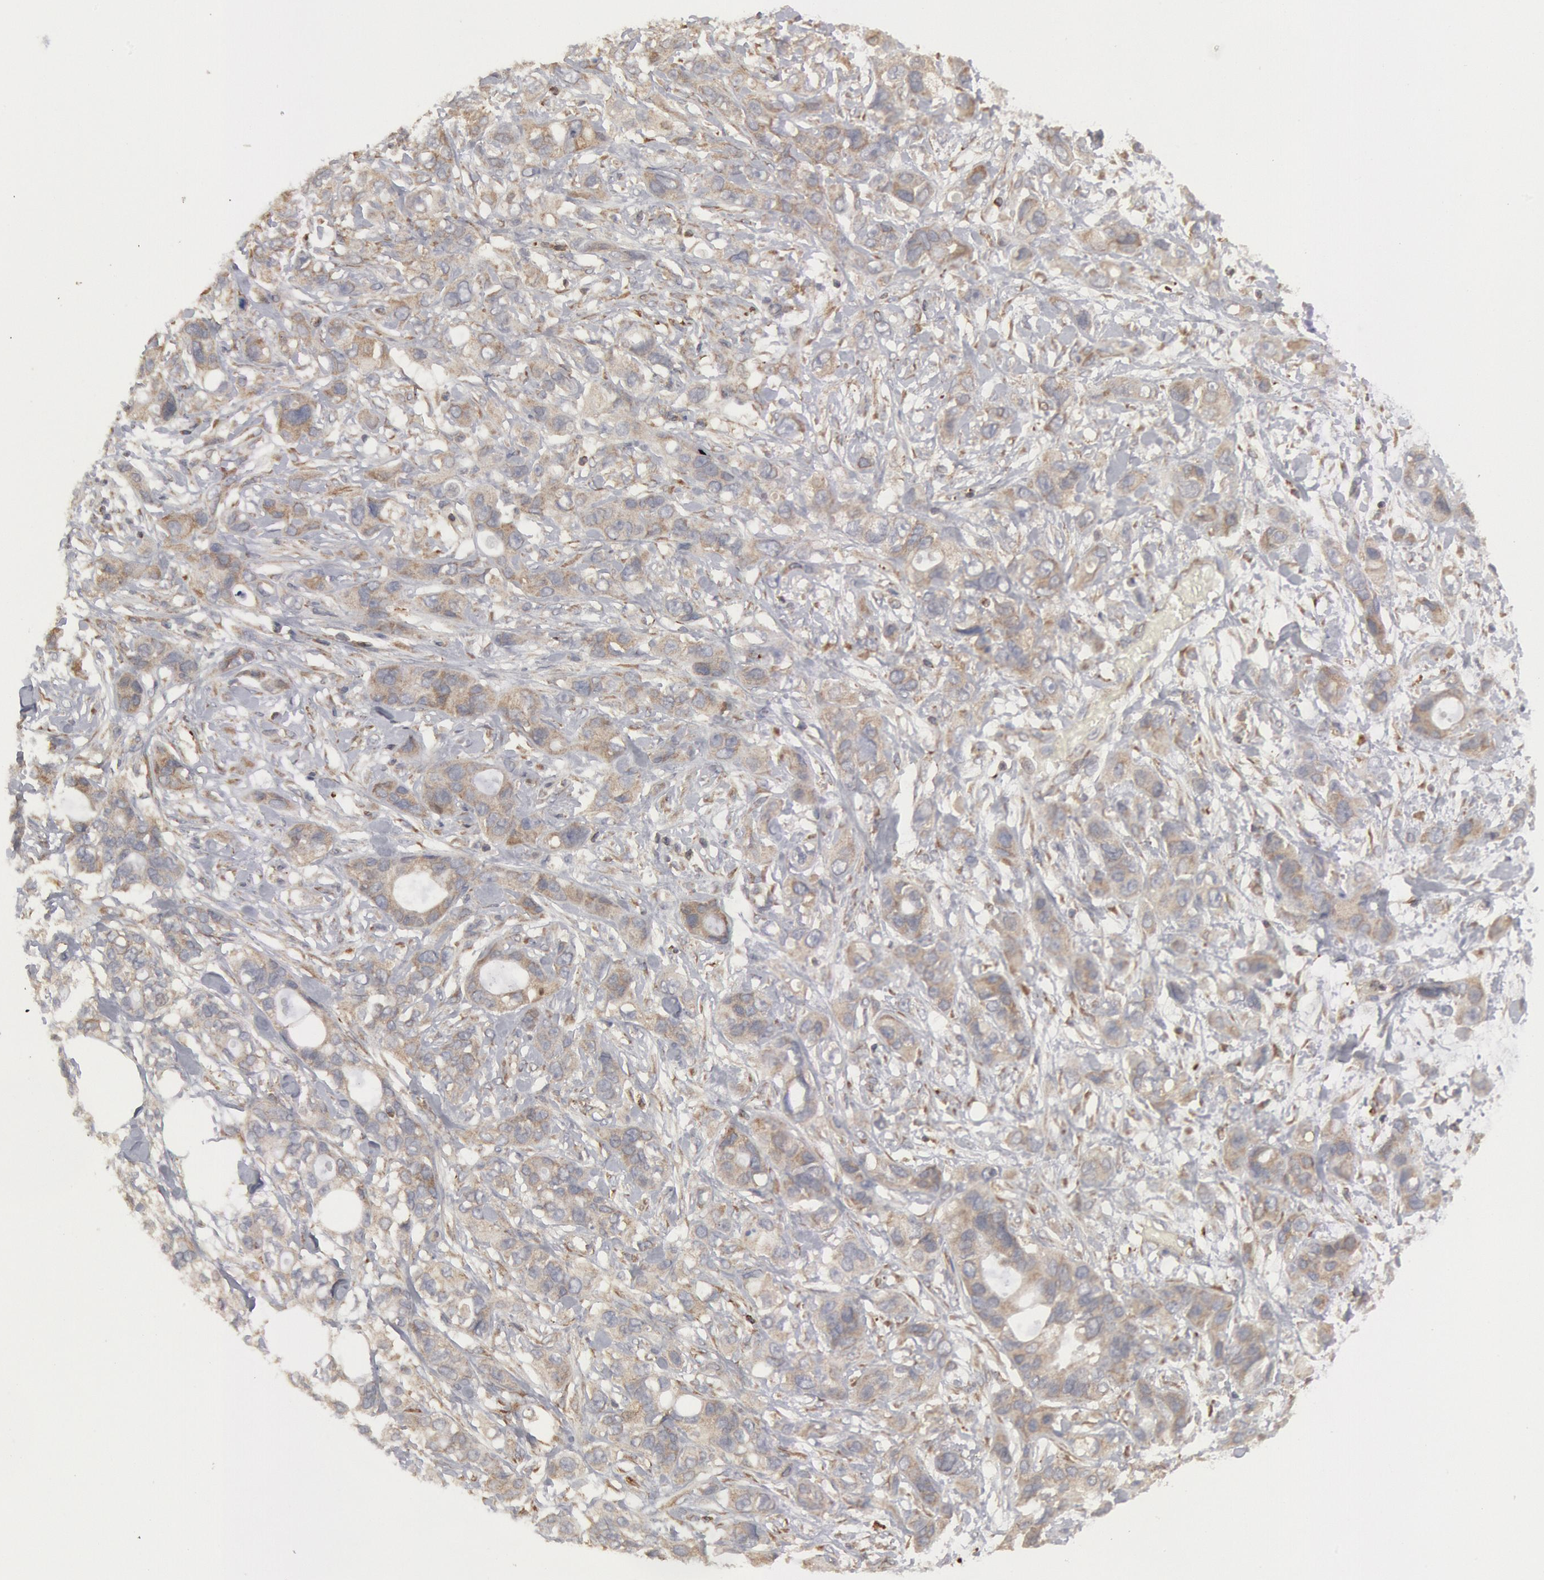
{"staining": {"intensity": "weak", "quantity": ">75%", "location": "cytoplasmic/membranous"}, "tissue": "stomach cancer", "cell_type": "Tumor cells", "image_type": "cancer", "snomed": [{"axis": "morphology", "description": "Adenocarcinoma, NOS"}, {"axis": "topography", "description": "Stomach, upper"}], "caption": "Adenocarcinoma (stomach) tissue shows weak cytoplasmic/membranous positivity in approximately >75% of tumor cells", "gene": "OSBPL8", "patient": {"sex": "male", "age": 47}}